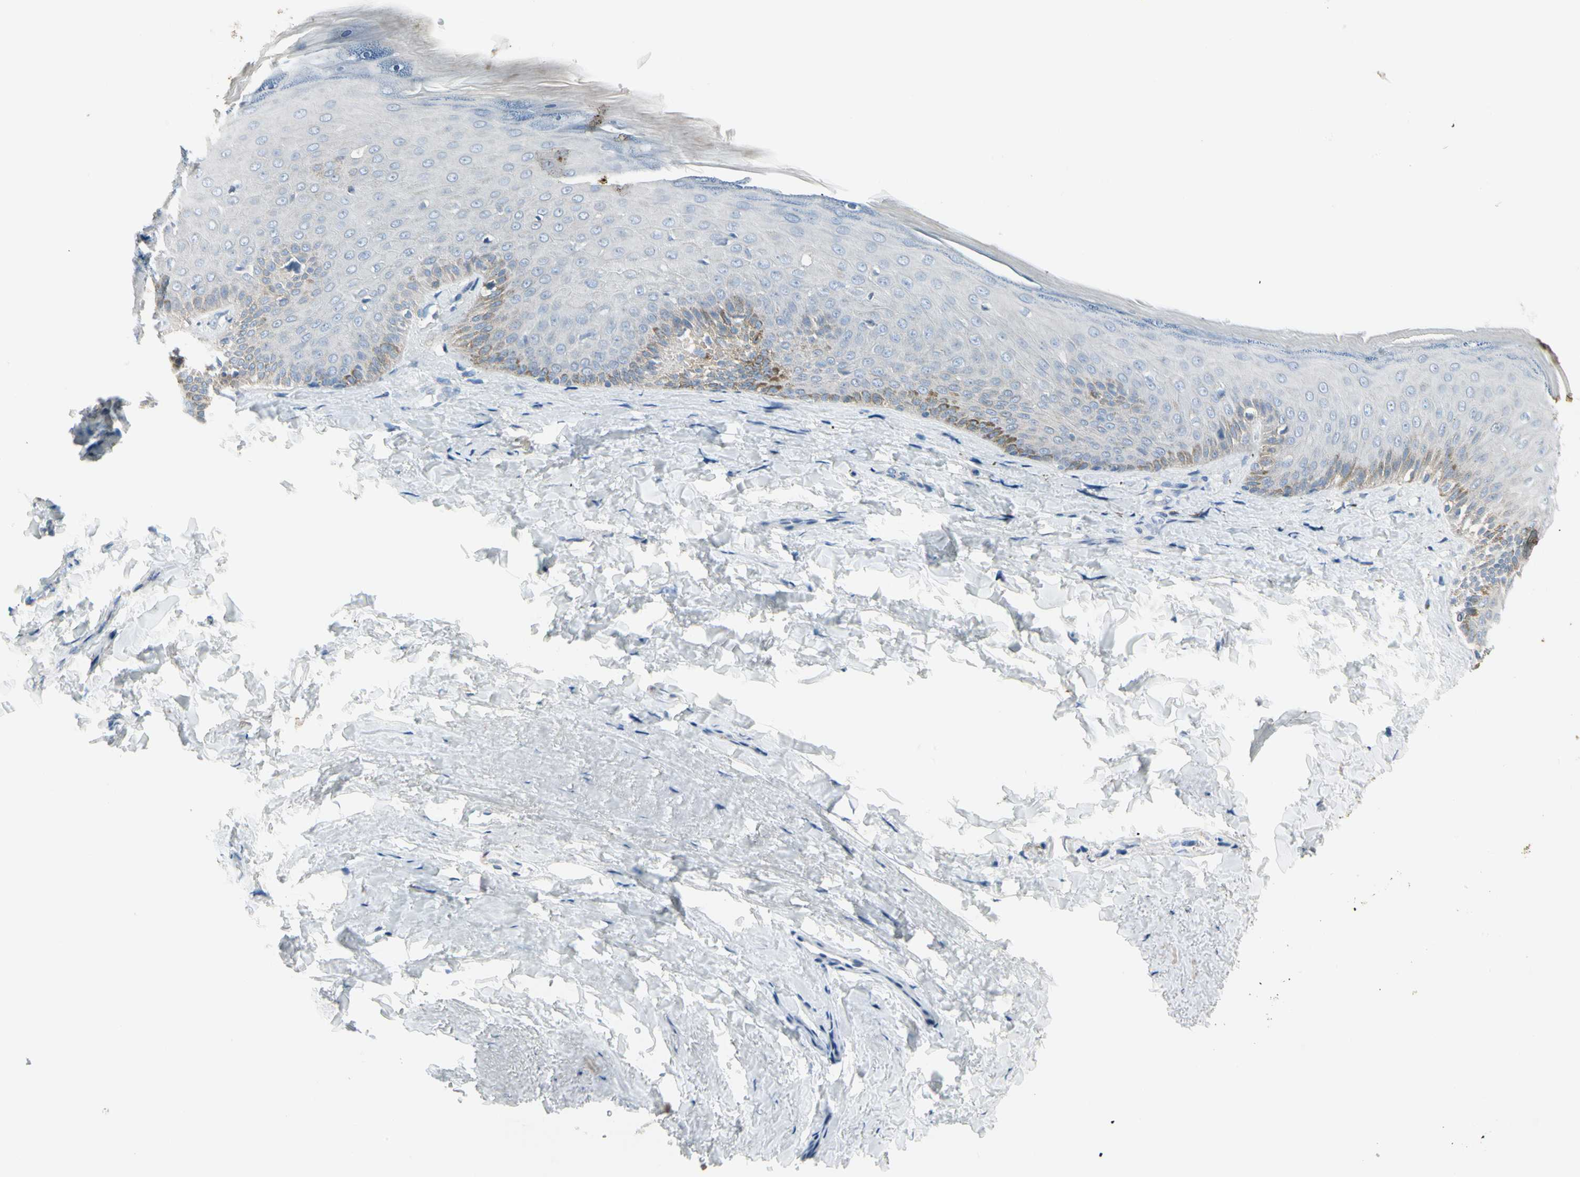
{"staining": {"intensity": "moderate", "quantity": "<25%", "location": "cytoplasmic/membranous"}, "tissue": "skin", "cell_type": "Epidermal cells", "image_type": "normal", "snomed": [{"axis": "morphology", "description": "Normal tissue, NOS"}, {"axis": "topography", "description": "Anal"}], "caption": "DAB immunohistochemical staining of normal human skin exhibits moderate cytoplasmic/membranous protein expression in approximately <25% of epidermal cells. The protein is stained brown, and the nuclei are stained in blue (DAB (3,3'-diaminobenzidine) IHC with brightfield microscopy, high magnification).", "gene": "PIGR", "patient": {"sex": "male", "age": 69}}